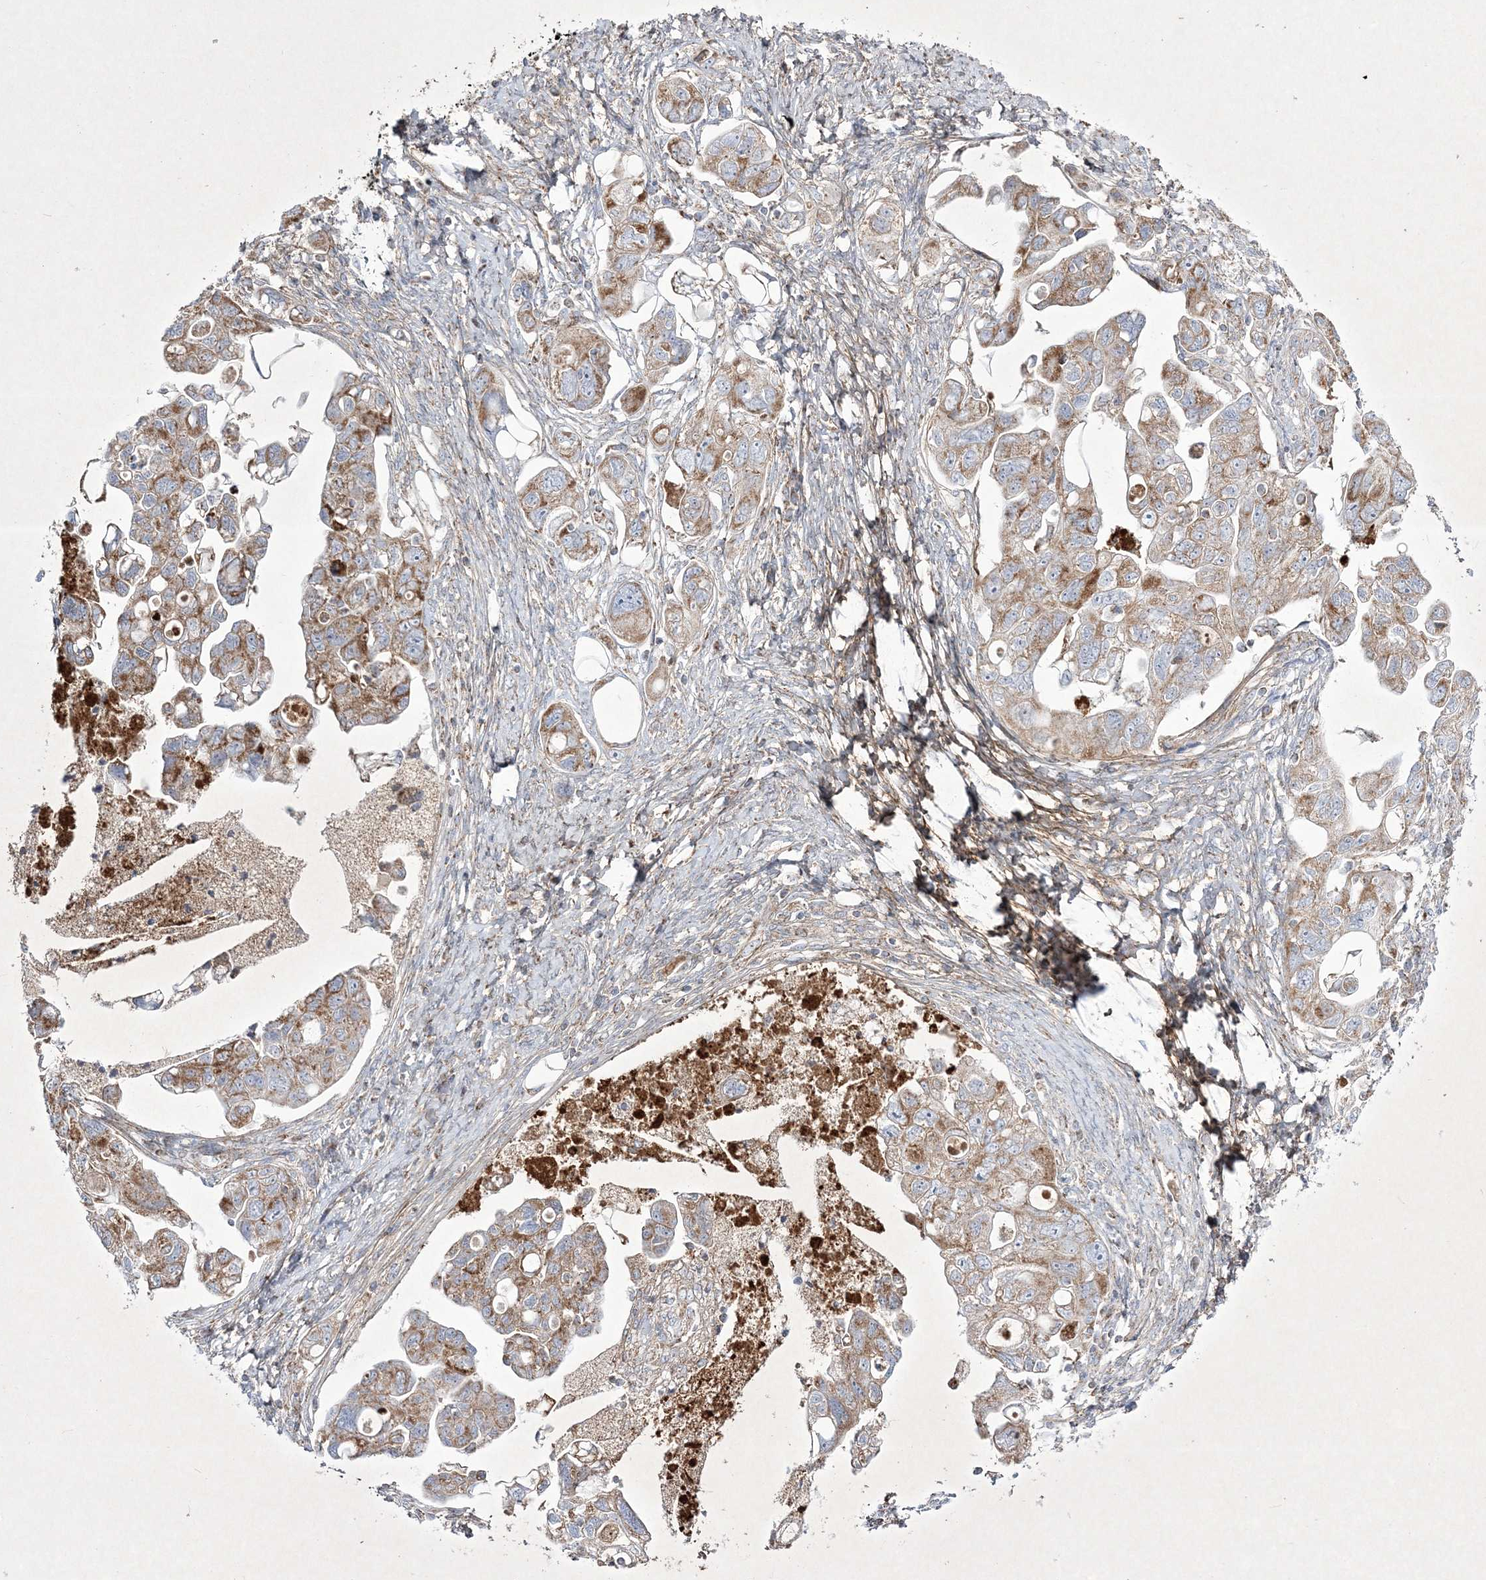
{"staining": {"intensity": "moderate", "quantity": ">75%", "location": "cytoplasmic/membranous"}, "tissue": "ovarian cancer", "cell_type": "Tumor cells", "image_type": "cancer", "snomed": [{"axis": "morphology", "description": "Carcinoma, NOS"}, {"axis": "morphology", "description": "Cystadenocarcinoma, serous, NOS"}, {"axis": "topography", "description": "Ovary"}], "caption": "Ovarian cancer stained with IHC shows moderate cytoplasmic/membranous staining in approximately >75% of tumor cells.", "gene": "RICTOR", "patient": {"sex": "female", "age": 69}}